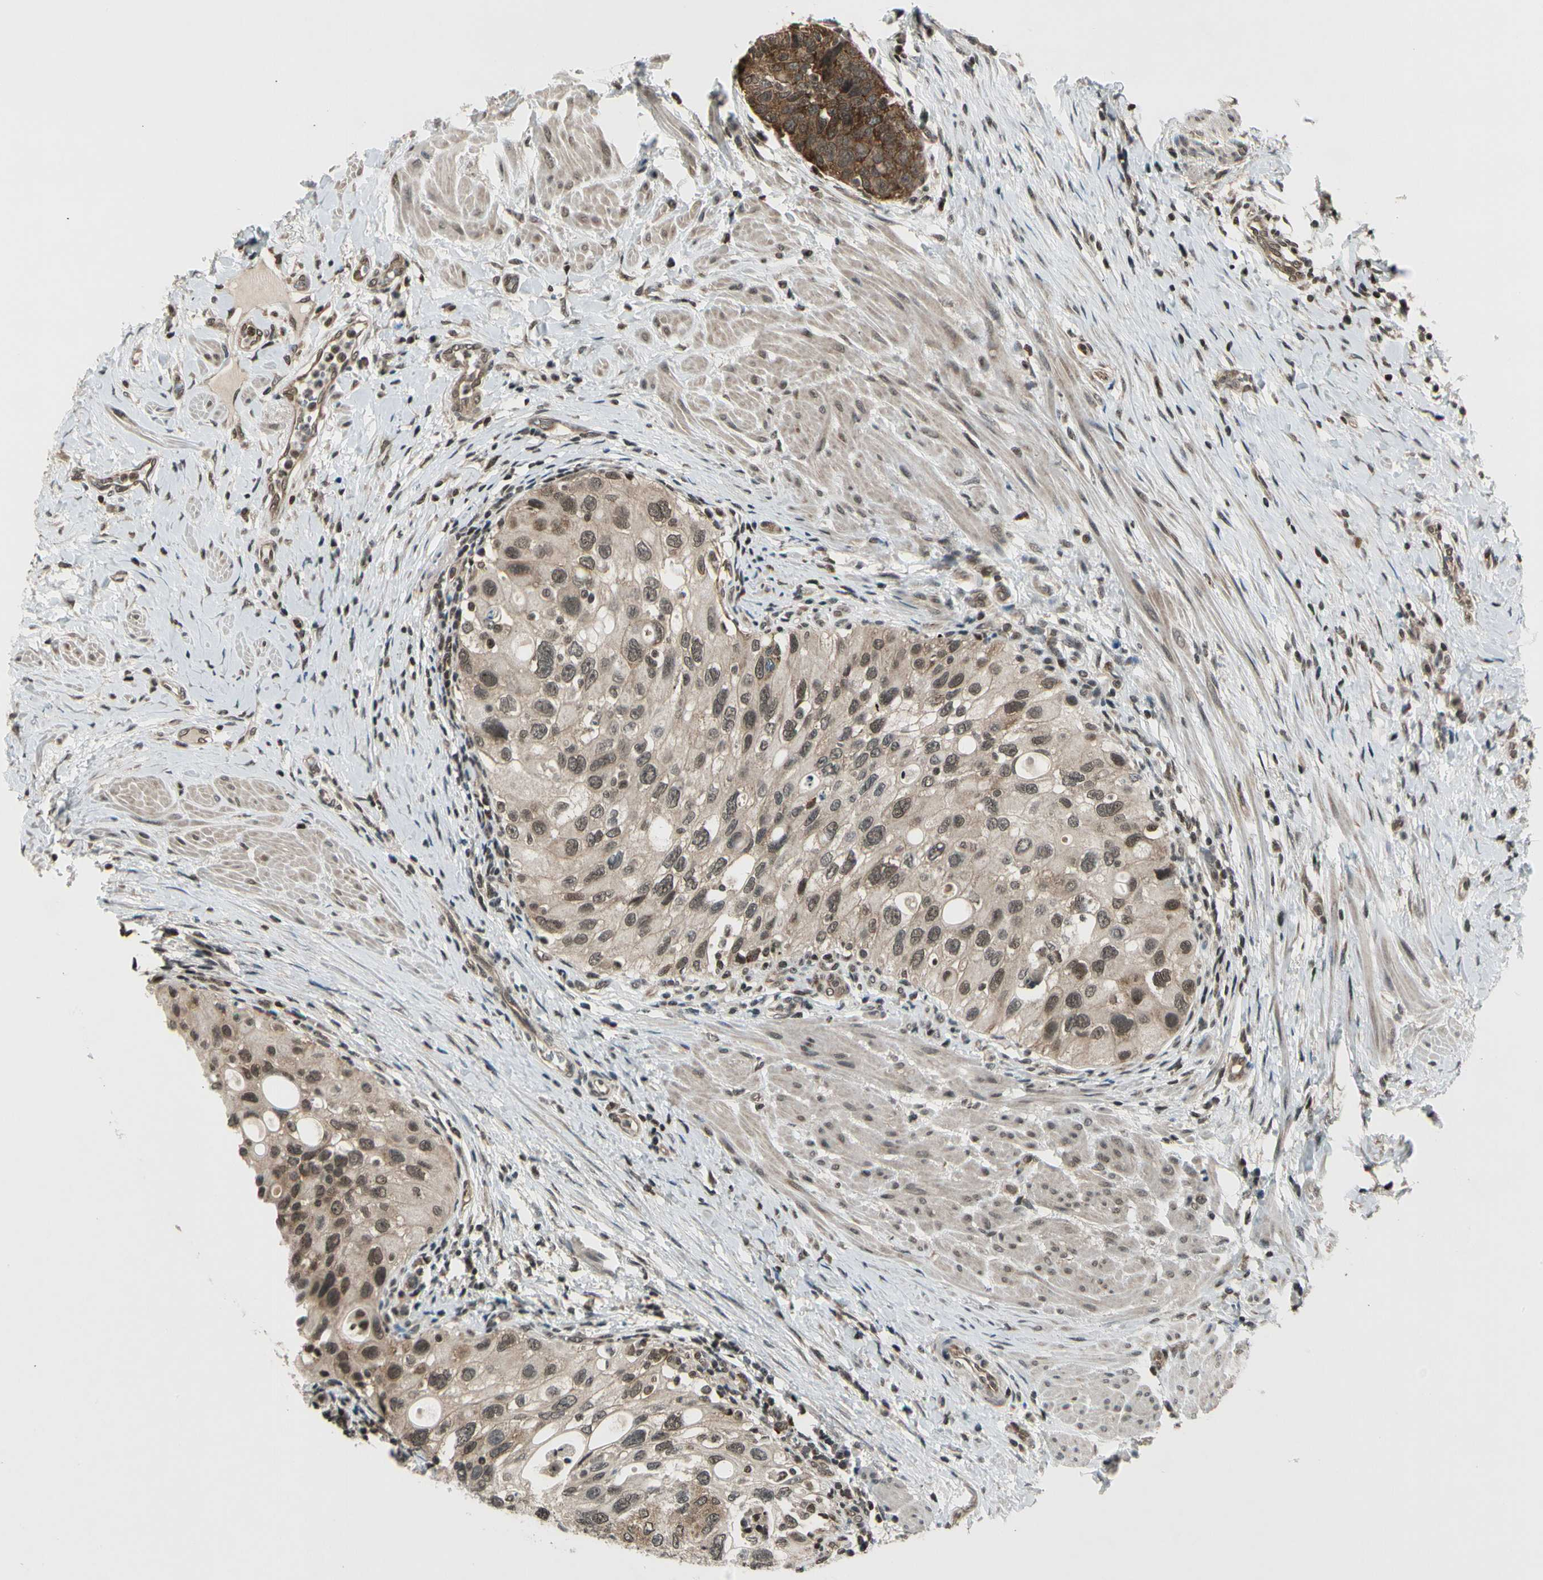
{"staining": {"intensity": "moderate", "quantity": "25%-75%", "location": "cytoplasmic/membranous"}, "tissue": "urothelial cancer", "cell_type": "Tumor cells", "image_type": "cancer", "snomed": [{"axis": "morphology", "description": "Urothelial carcinoma, High grade"}, {"axis": "topography", "description": "Urinary bladder"}], "caption": "A micrograph showing moderate cytoplasmic/membranous expression in about 25%-75% of tumor cells in urothelial cancer, as visualized by brown immunohistochemical staining.", "gene": "SMN2", "patient": {"sex": "female", "age": 56}}